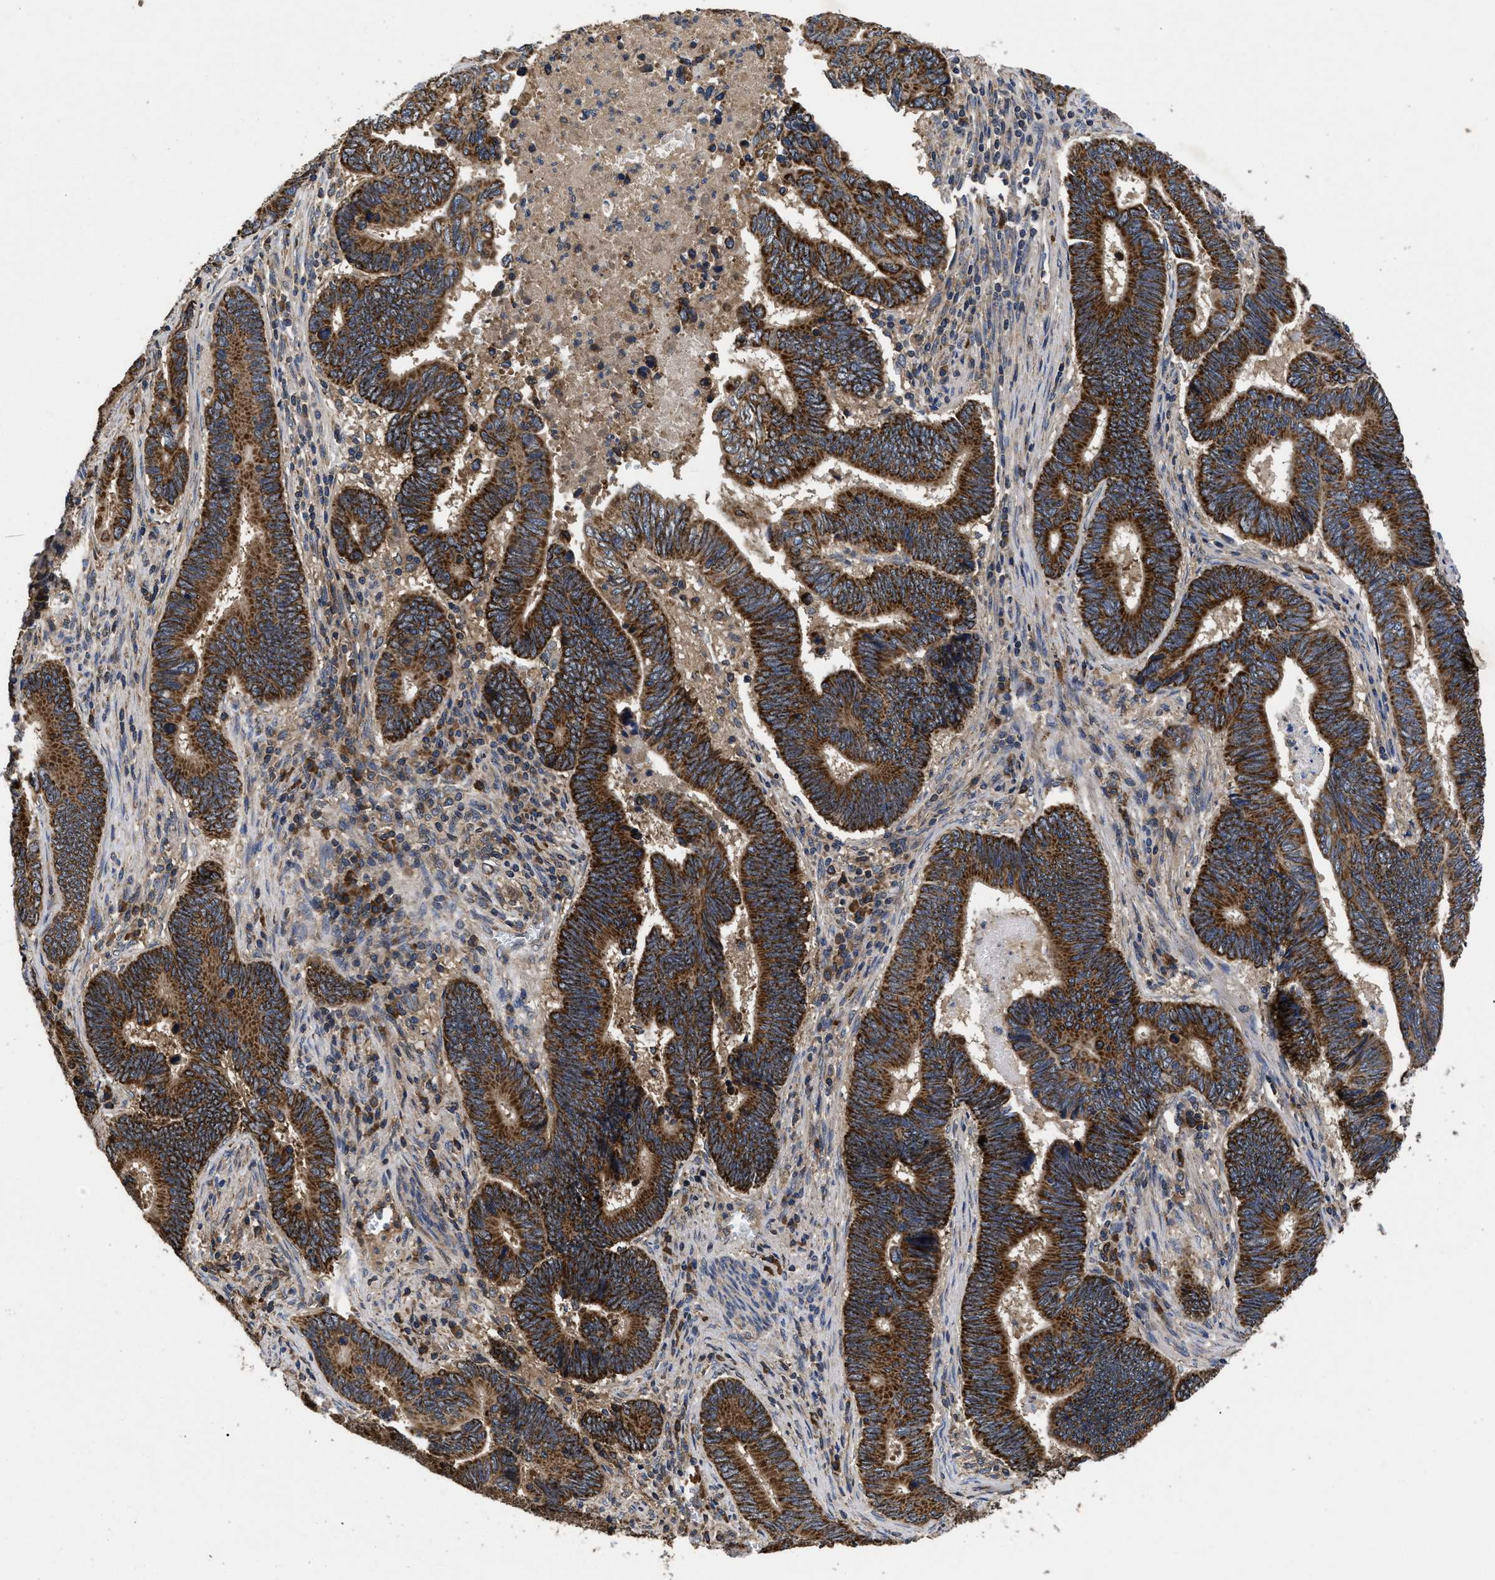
{"staining": {"intensity": "strong", "quantity": ">75%", "location": "cytoplasmic/membranous"}, "tissue": "pancreatic cancer", "cell_type": "Tumor cells", "image_type": "cancer", "snomed": [{"axis": "morphology", "description": "Adenocarcinoma, NOS"}, {"axis": "topography", "description": "Pancreas"}], "caption": "Pancreatic cancer (adenocarcinoma) stained for a protein (brown) reveals strong cytoplasmic/membranous positive staining in about >75% of tumor cells.", "gene": "LRRC3", "patient": {"sex": "female", "age": 70}}